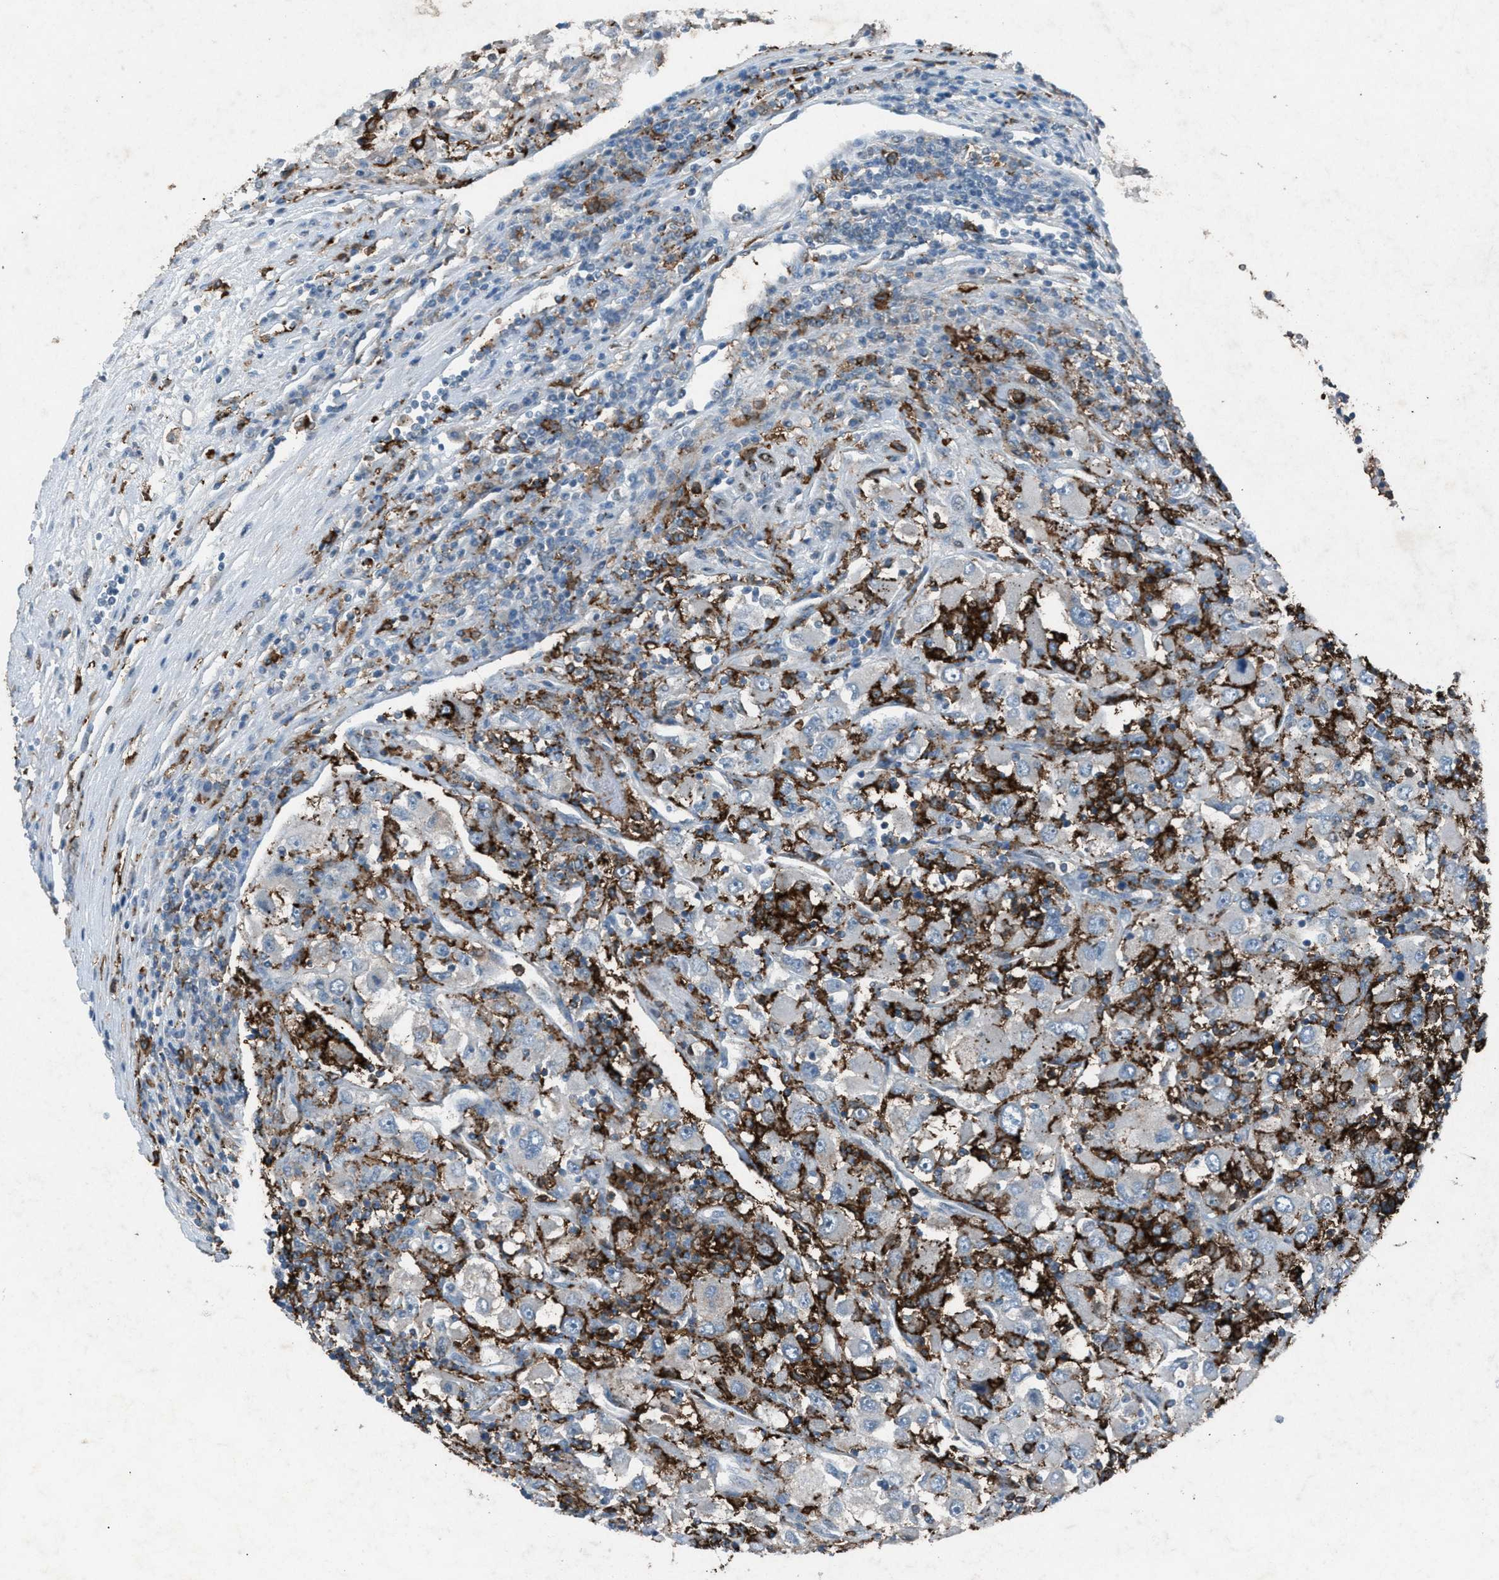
{"staining": {"intensity": "negative", "quantity": "none", "location": "none"}, "tissue": "renal cancer", "cell_type": "Tumor cells", "image_type": "cancer", "snomed": [{"axis": "morphology", "description": "Adenocarcinoma, NOS"}, {"axis": "topography", "description": "Kidney"}], "caption": "This image is of renal cancer (adenocarcinoma) stained with IHC to label a protein in brown with the nuclei are counter-stained blue. There is no expression in tumor cells.", "gene": "FCER1G", "patient": {"sex": "female", "age": 52}}